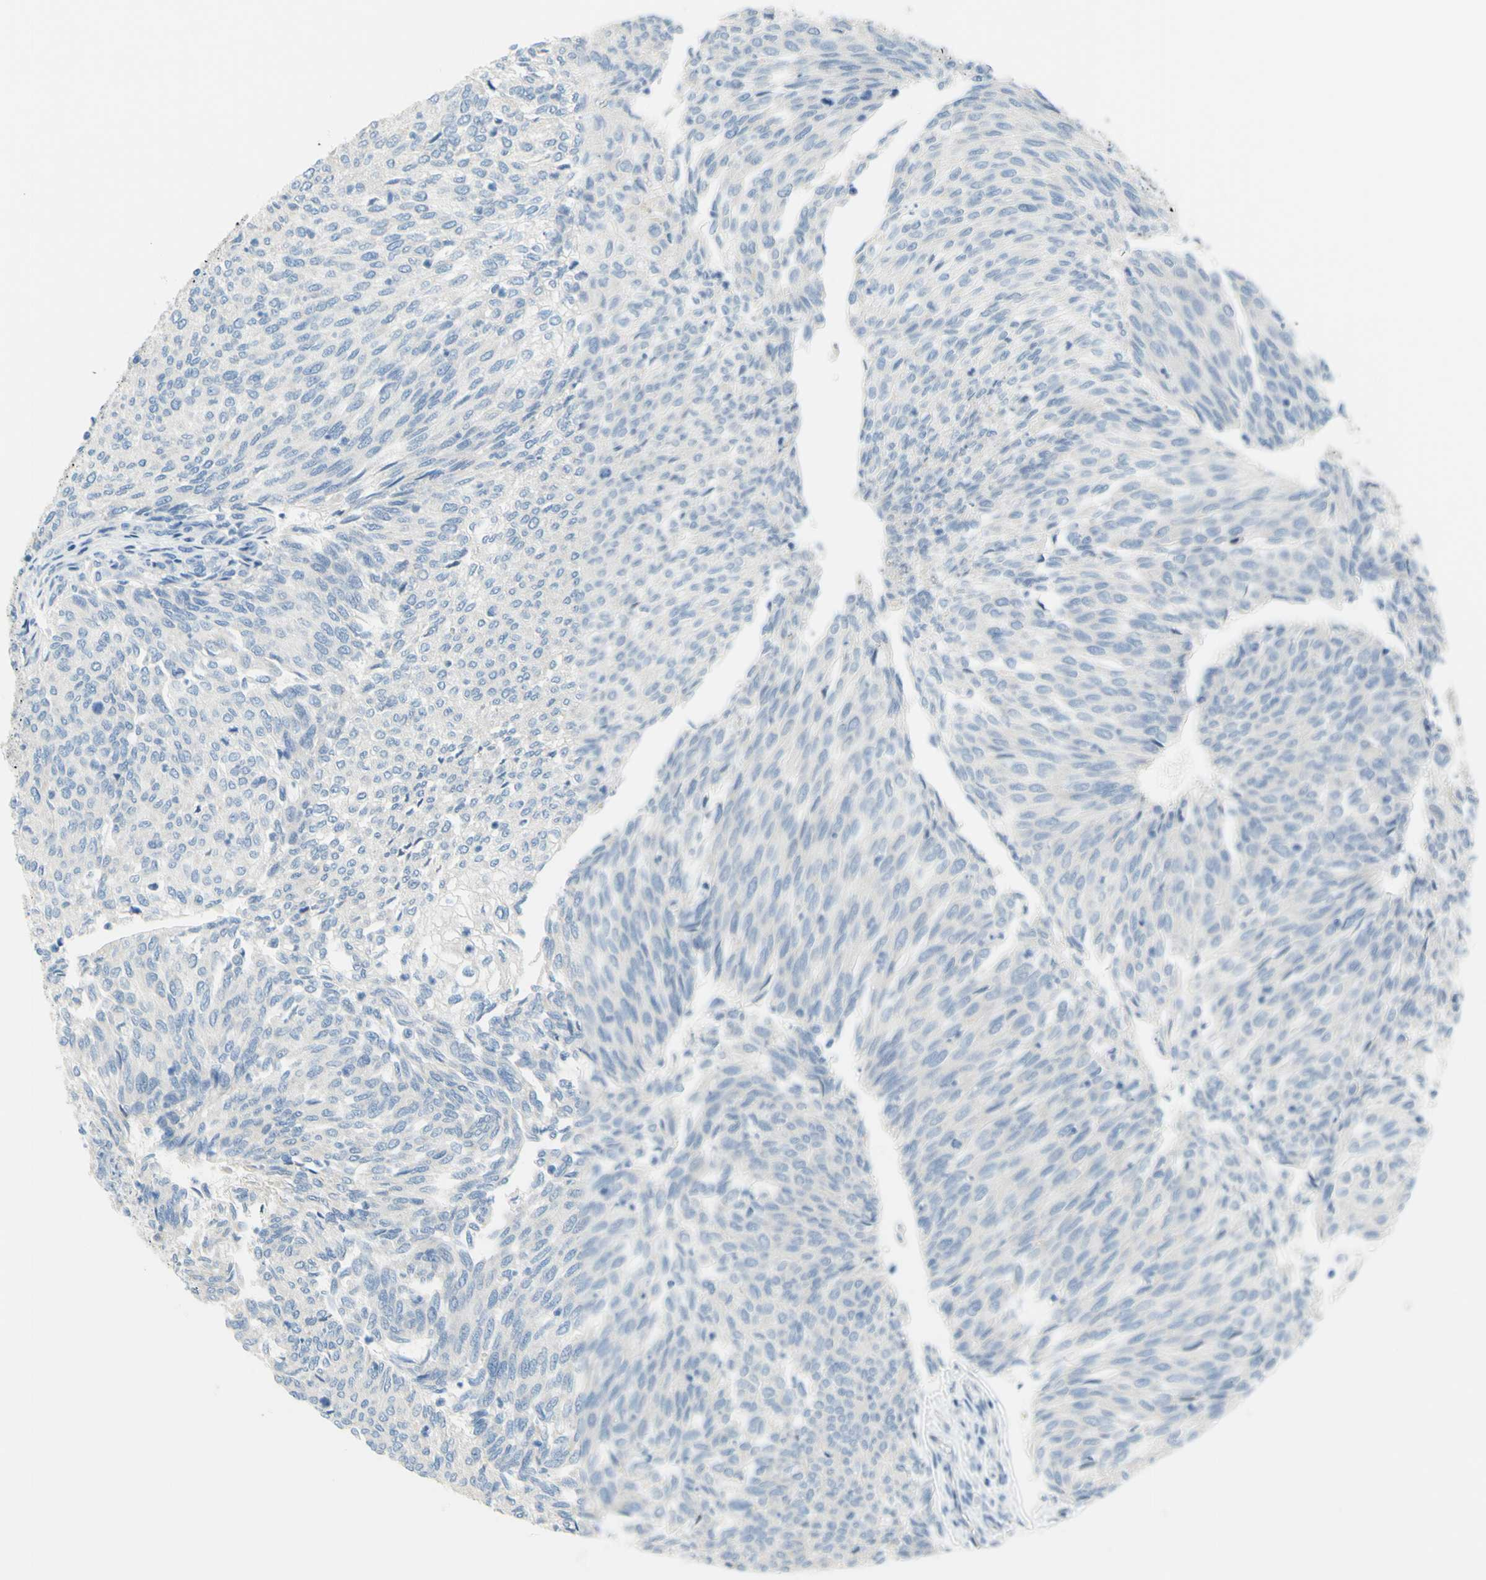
{"staining": {"intensity": "negative", "quantity": "none", "location": "none"}, "tissue": "urothelial cancer", "cell_type": "Tumor cells", "image_type": "cancer", "snomed": [{"axis": "morphology", "description": "Urothelial carcinoma, Low grade"}, {"axis": "topography", "description": "Urinary bladder"}], "caption": "Immunohistochemistry (IHC) image of human urothelial cancer stained for a protein (brown), which displays no staining in tumor cells. (Stains: DAB (3,3'-diaminobenzidine) immunohistochemistry with hematoxylin counter stain, Microscopy: brightfield microscopy at high magnification).", "gene": "SLC1A2", "patient": {"sex": "female", "age": 79}}